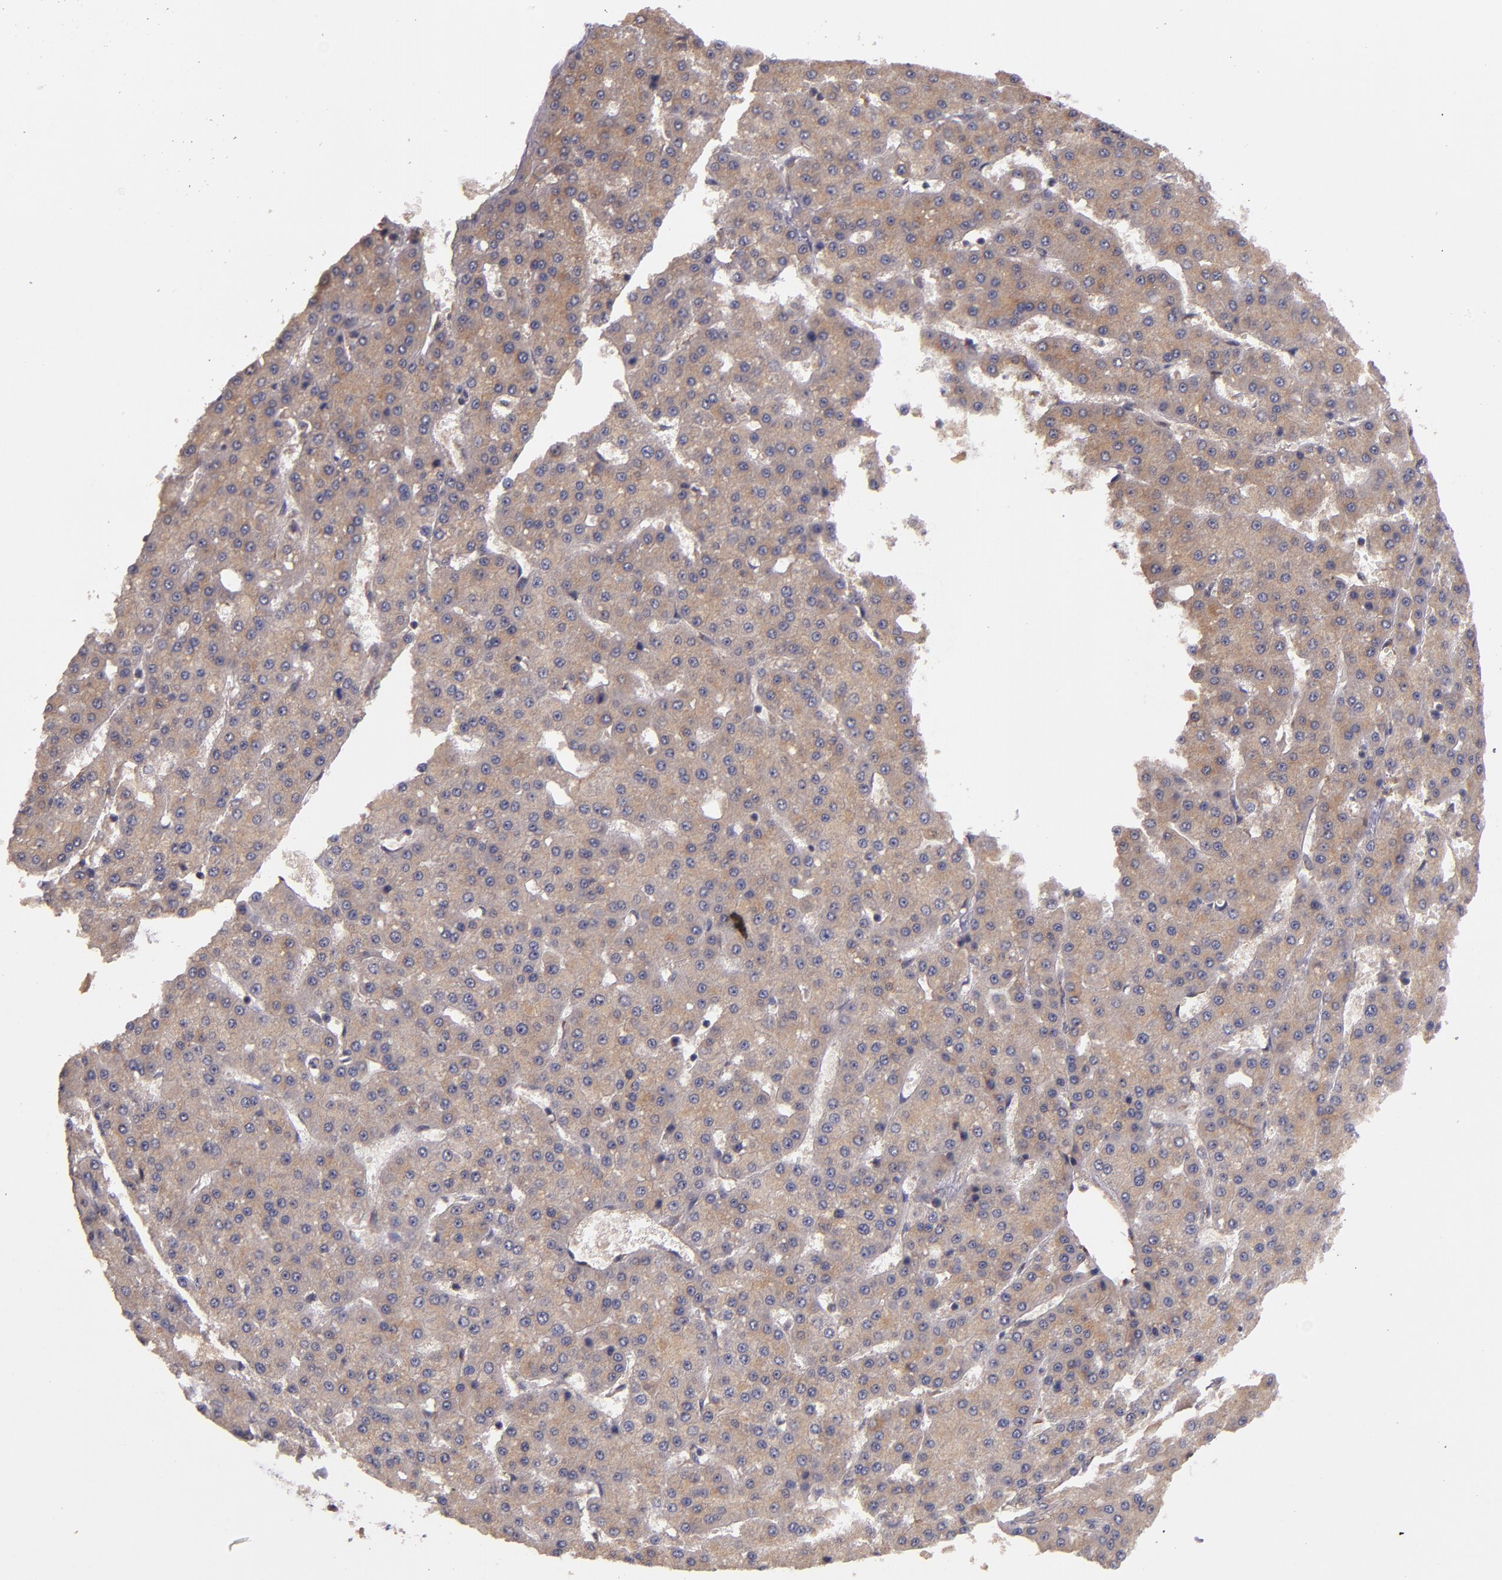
{"staining": {"intensity": "moderate", "quantity": ">75%", "location": "cytoplasmic/membranous"}, "tissue": "liver cancer", "cell_type": "Tumor cells", "image_type": "cancer", "snomed": [{"axis": "morphology", "description": "Carcinoma, Hepatocellular, NOS"}, {"axis": "topography", "description": "Liver"}], "caption": "Liver hepatocellular carcinoma stained with DAB immunohistochemistry displays medium levels of moderate cytoplasmic/membranous positivity in approximately >75% of tumor cells.", "gene": "PRAF2", "patient": {"sex": "male", "age": 47}}